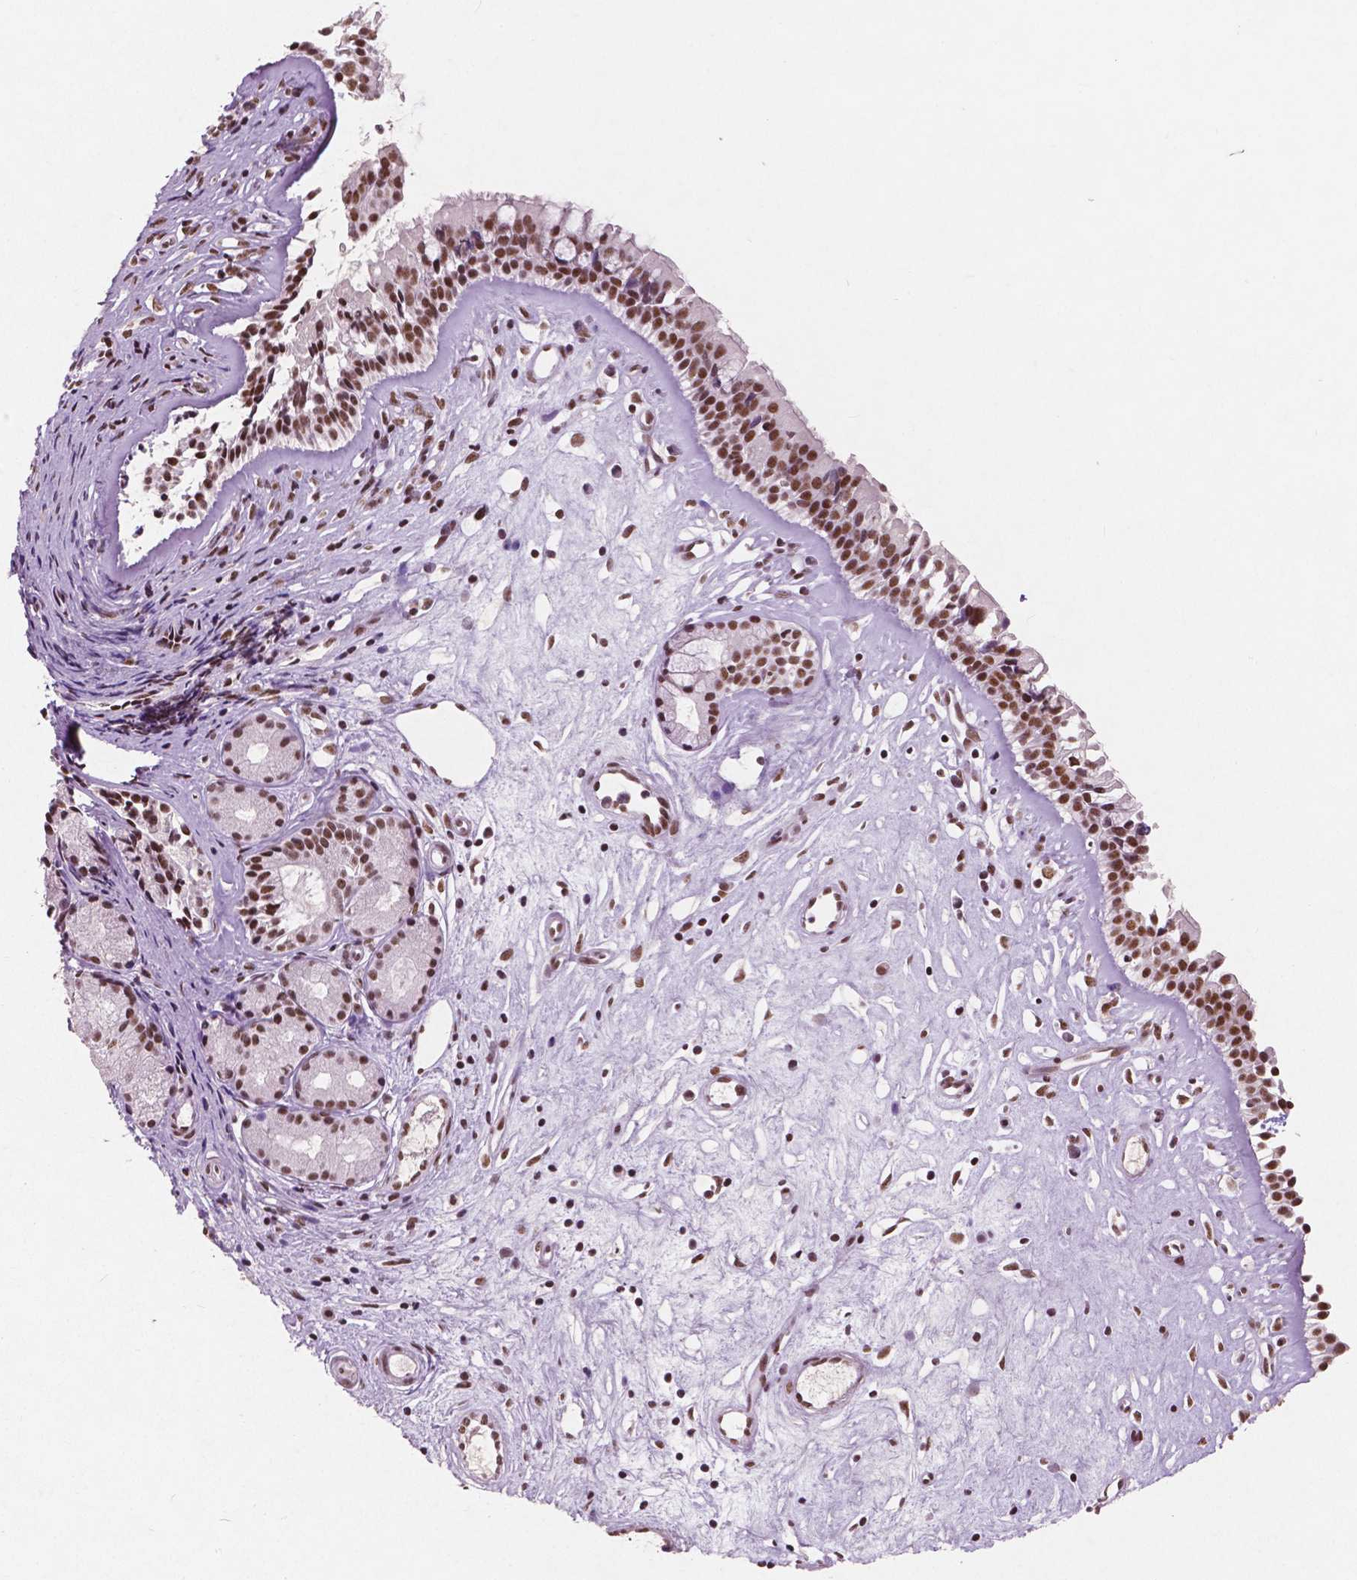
{"staining": {"intensity": "moderate", "quantity": ">75%", "location": "nuclear"}, "tissue": "nasopharynx", "cell_type": "Respiratory epithelial cells", "image_type": "normal", "snomed": [{"axis": "morphology", "description": "Normal tissue, NOS"}, {"axis": "topography", "description": "Nasopharynx"}], "caption": "An image of nasopharynx stained for a protein exhibits moderate nuclear brown staining in respiratory epithelial cells. (DAB IHC with brightfield microscopy, high magnification).", "gene": "BRD4", "patient": {"sex": "female", "age": 52}}